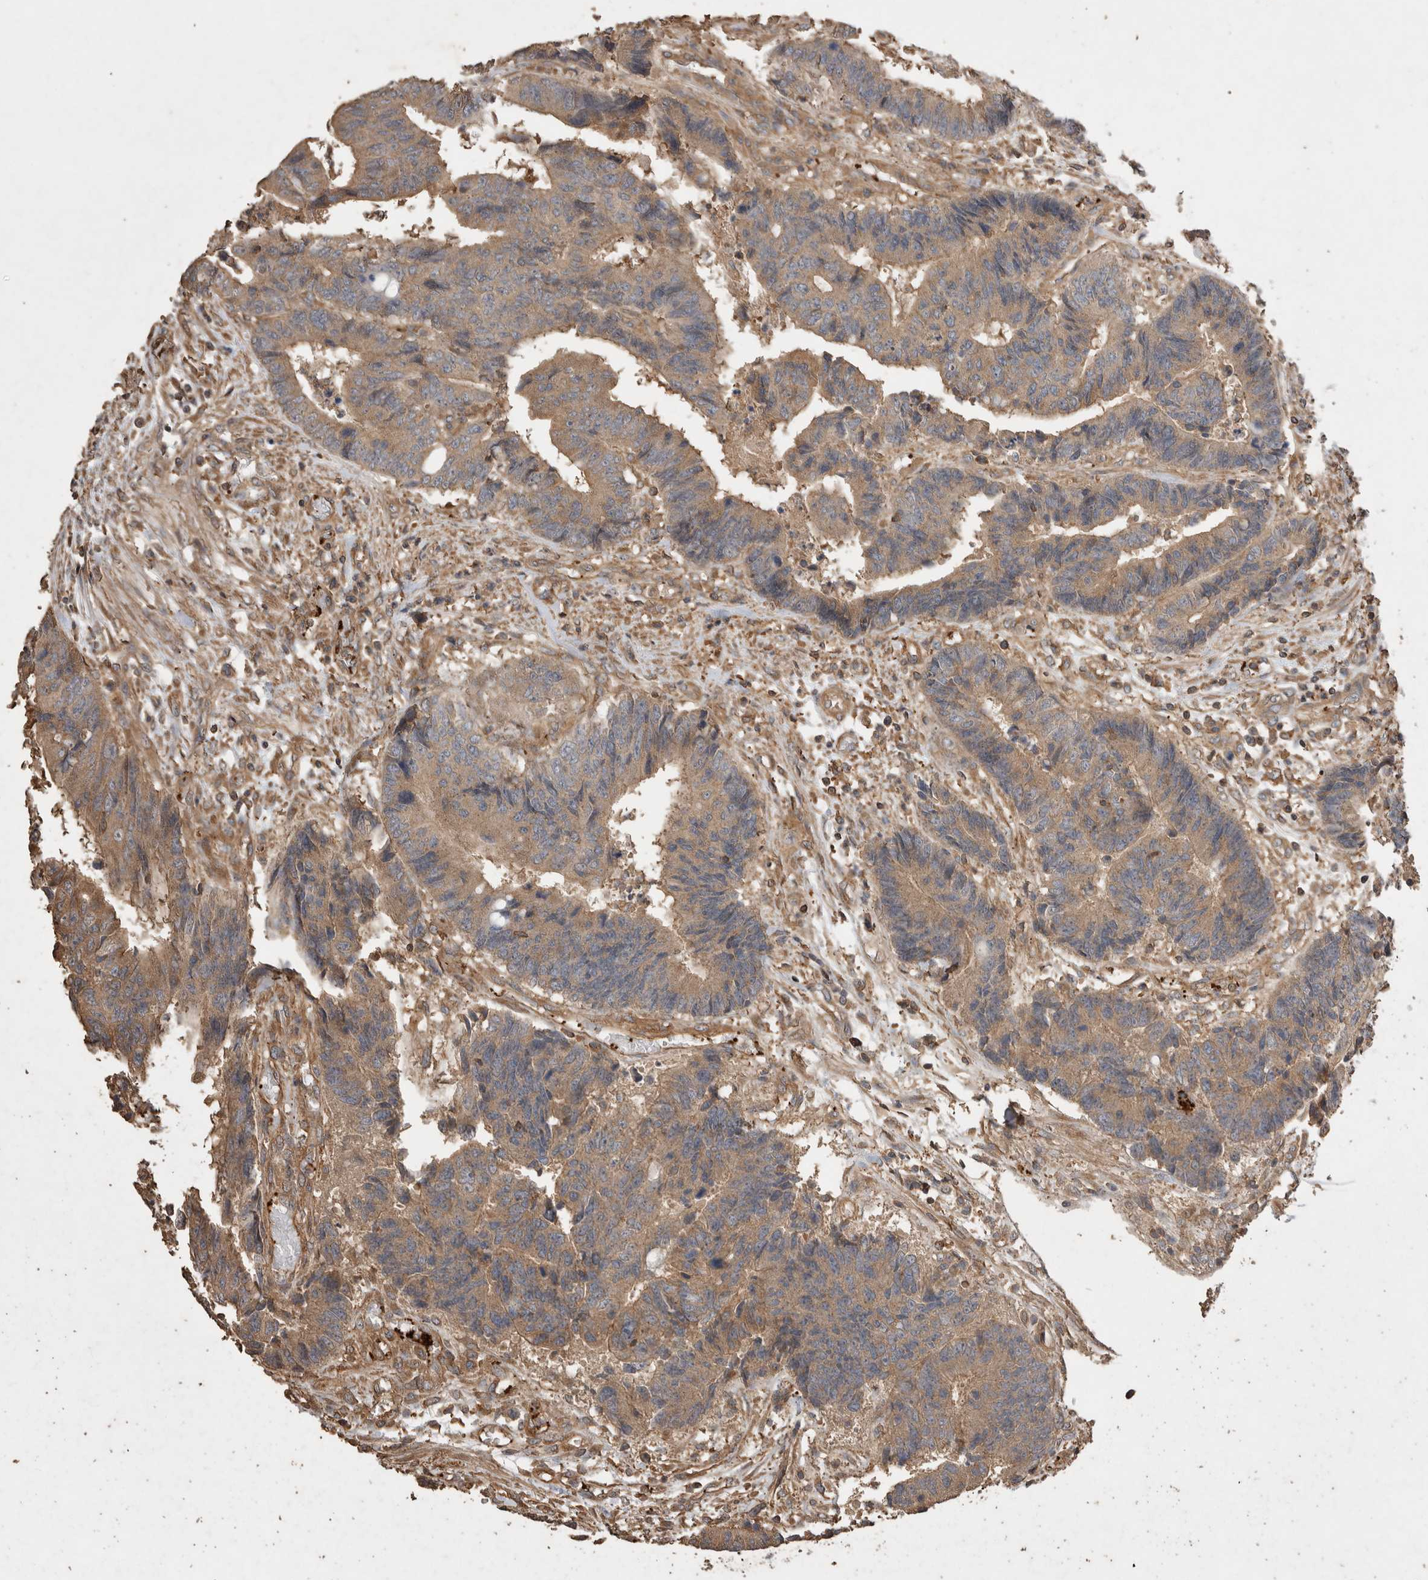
{"staining": {"intensity": "moderate", "quantity": ">75%", "location": "cytoplasmic/membranous"}, "tissue": "colorectal cancer", "cell_type": "Tumor cells", "image_type": "cancer", "snomed": [{"axis": "morphology", "description": "Adenocarcinoma, NOS"}, {"axis": "topography", "description": "Rectum"}], "caption": "Adenocarcinoma (colorectal) stained with DAB (3,3'-diaminobenzidine) immunohistochemistry (IHC) demonstrates medium levels of moderate cytoplasmic/membranous positivity in about >75% of tumor cells.", "gene": "SNX31", "patient": {"sex": "male", "age": 84}}